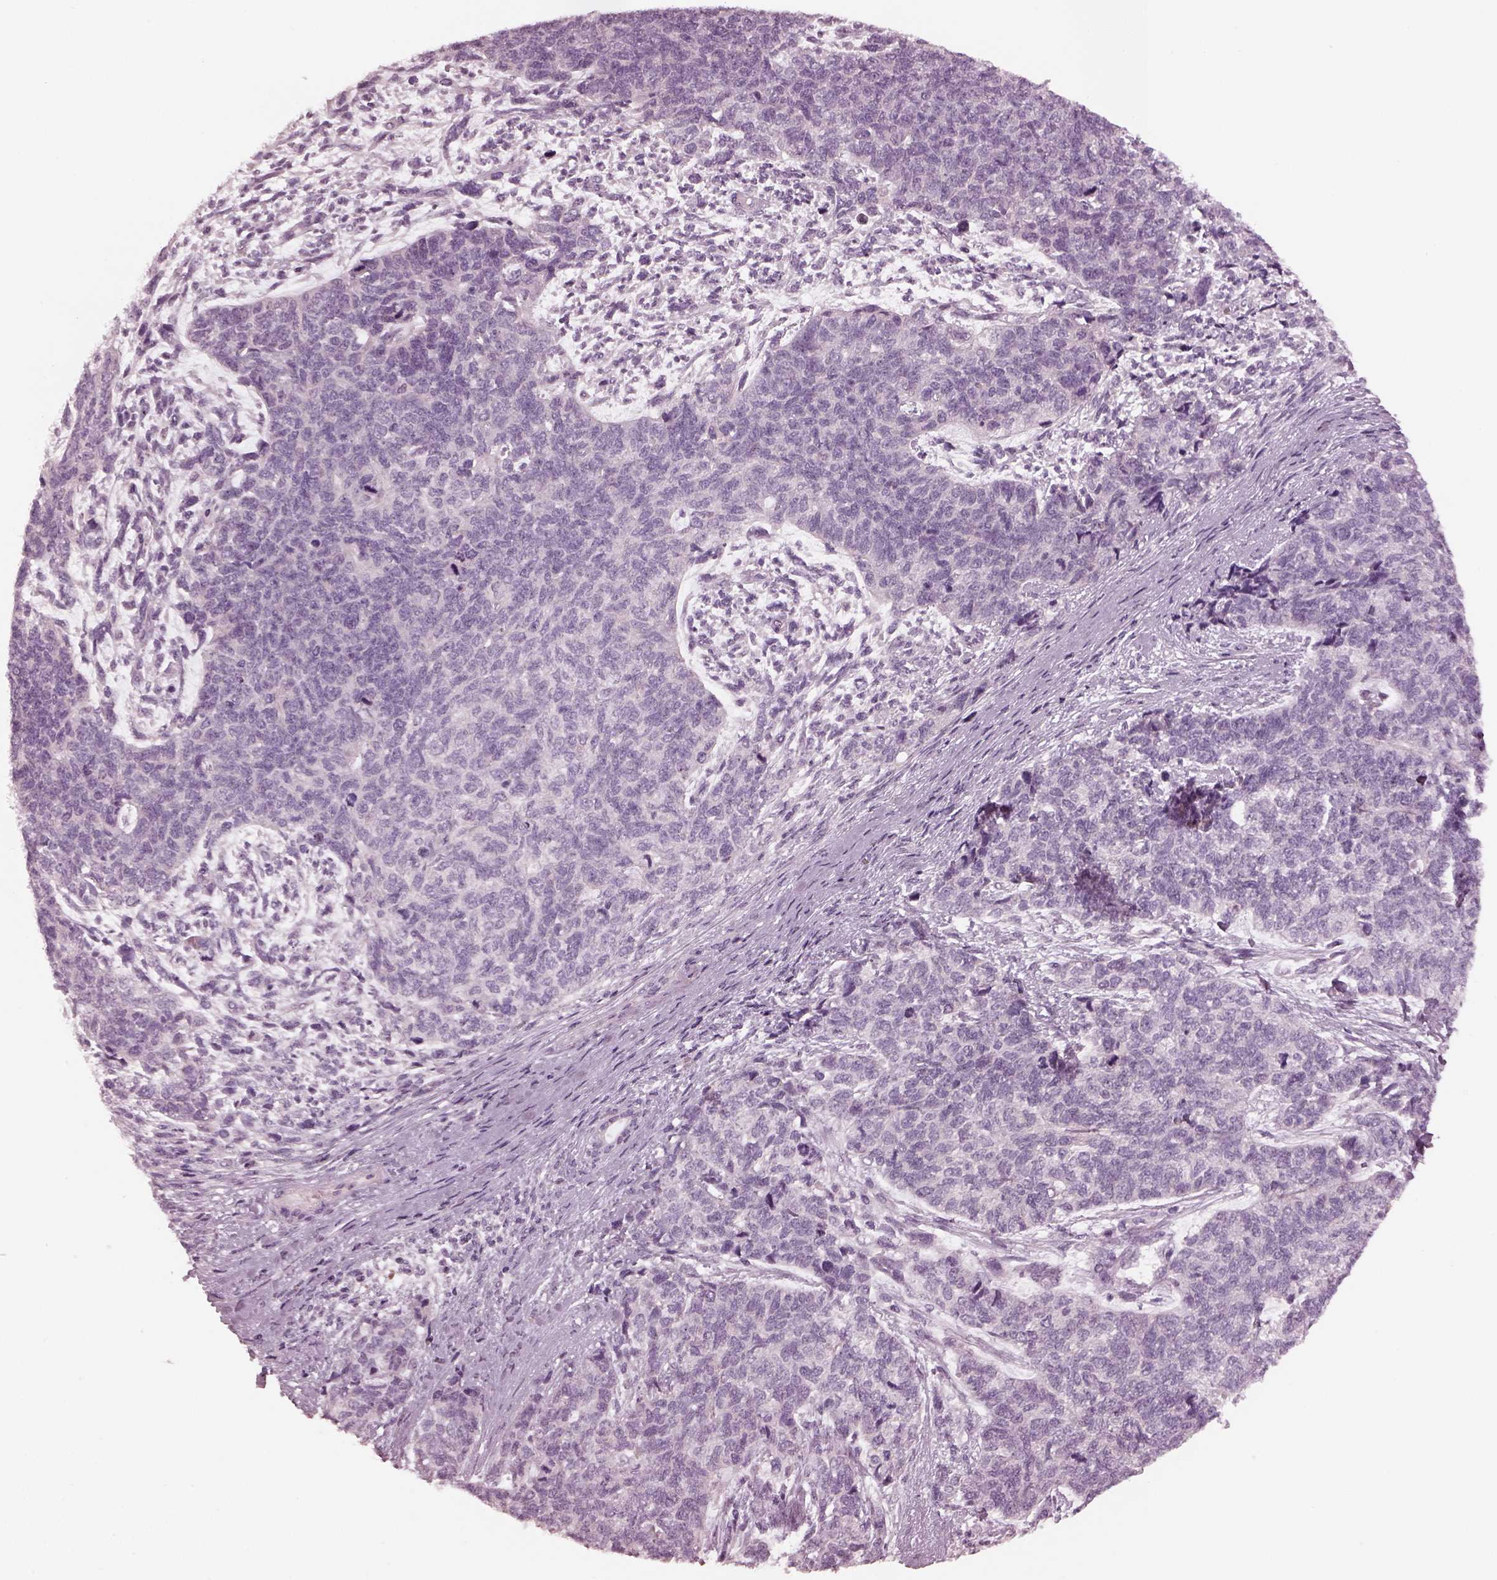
{"staining": {"intensity": "negative", "quantity": "none", "location": "none"}, "tissue": "cervical cancer", "cell_type": "Tumor cells", "image_type": "cancer", "snomed": [{"axis": "morphology", "description": "Squamous cell carcinoma, NOS"}, {"axis": "topography", "description": "Cervix"}], "caption": "Tumor cells show no significant staining in cervical squamous cell carcinoma.", "gene": "MIA", "patient": {"sex": "female", "age": 63}}